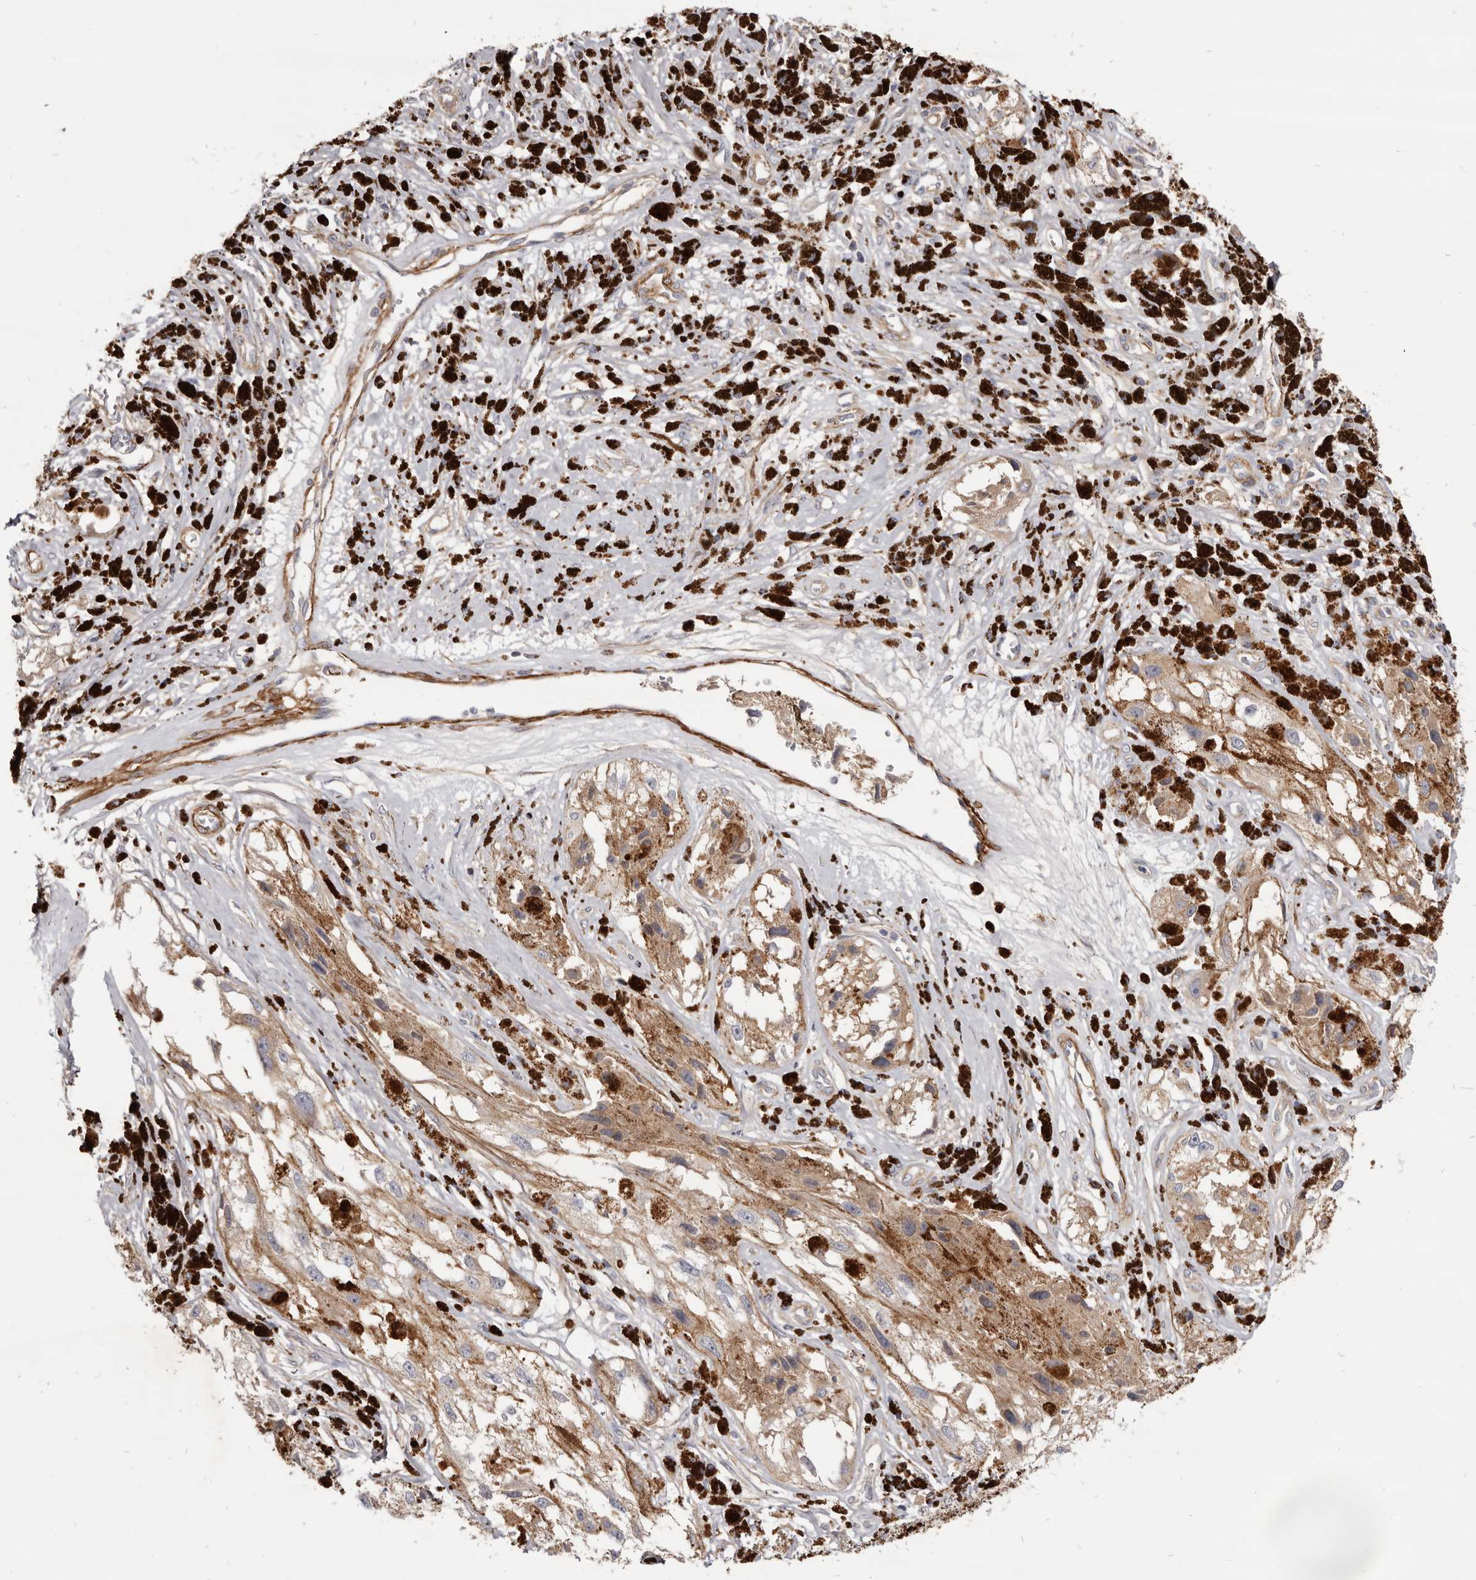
{"staining": {"intensity": "moderate", "quantity": ">75%", "location": "cytoplasmic/membranous"}, "tissue": "melanoma", "cell_type": "Tumor cells", "image_type": "cancer", "snomed": [{"axis": "morphology", "description": "Malignant melanoma, NOS"}, {"axis": "topography", "description": "Skin"}], "caption": "Approximately >75% of tumor cells in malignant melanoma display moderate cytoplasmic/membranous protein staining as visualized by brown immunohistochemical staining.", "gene": "CGN", "patient": {"sex": "male", "age": 88}}